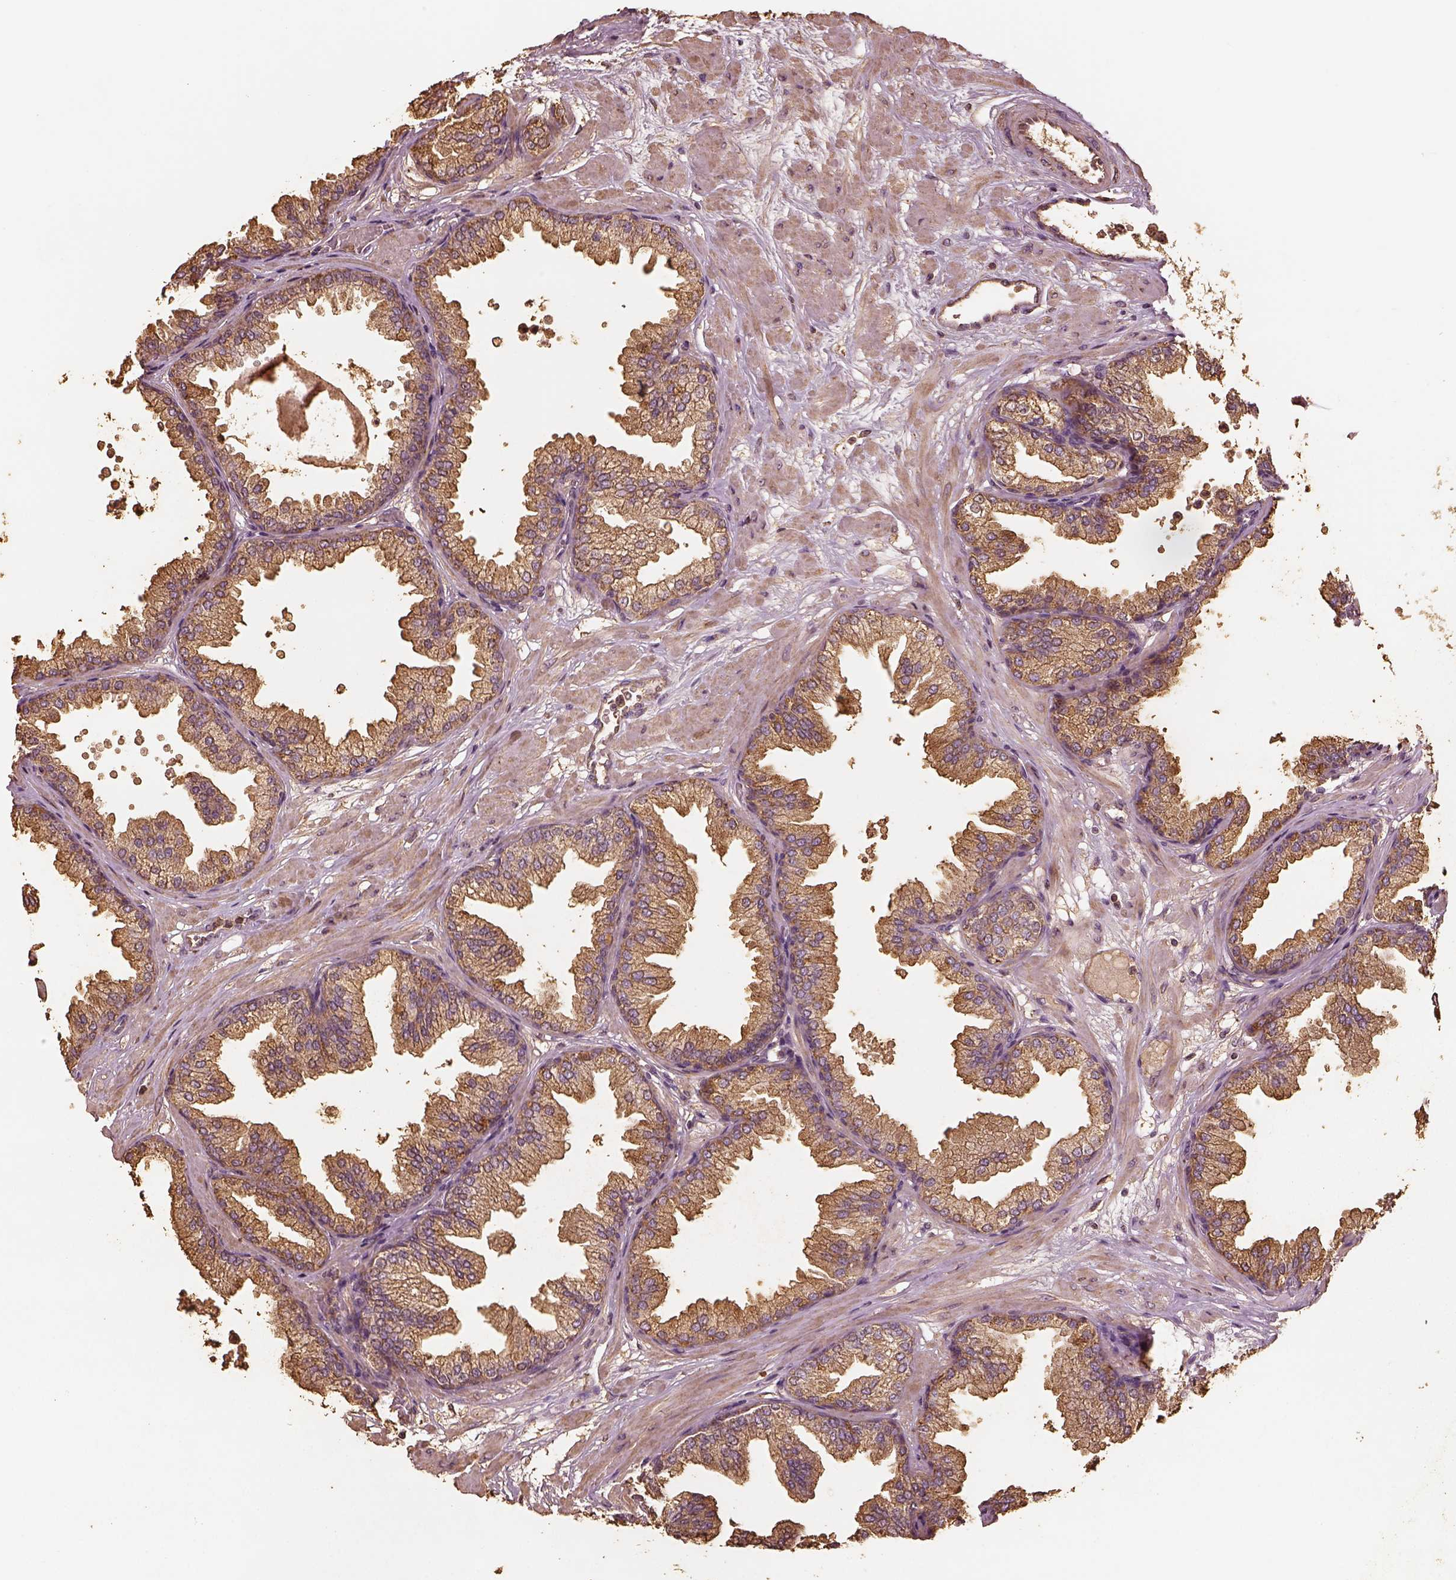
{"staining": {"intensity": "moderate", "quantity": ">75%", "location": "cytoplasmic/membranous"}, "tissue": "prostate", "cell_type": "Glandular cells", "image_type": "normal", "snomed": [{"axis": "morphology", "description": "Normal tissue, NOS"}, {"axis": "topography", "description": "Prostate"}], "caption": "Normal prostate was stained to show a protein in brown. There is medium levels of moderate cytoplasmic/membranous expression in approximately >75% of glandular cells.", "gene": "PTGES2", "patient": {"sex": "male", "age": 37}}